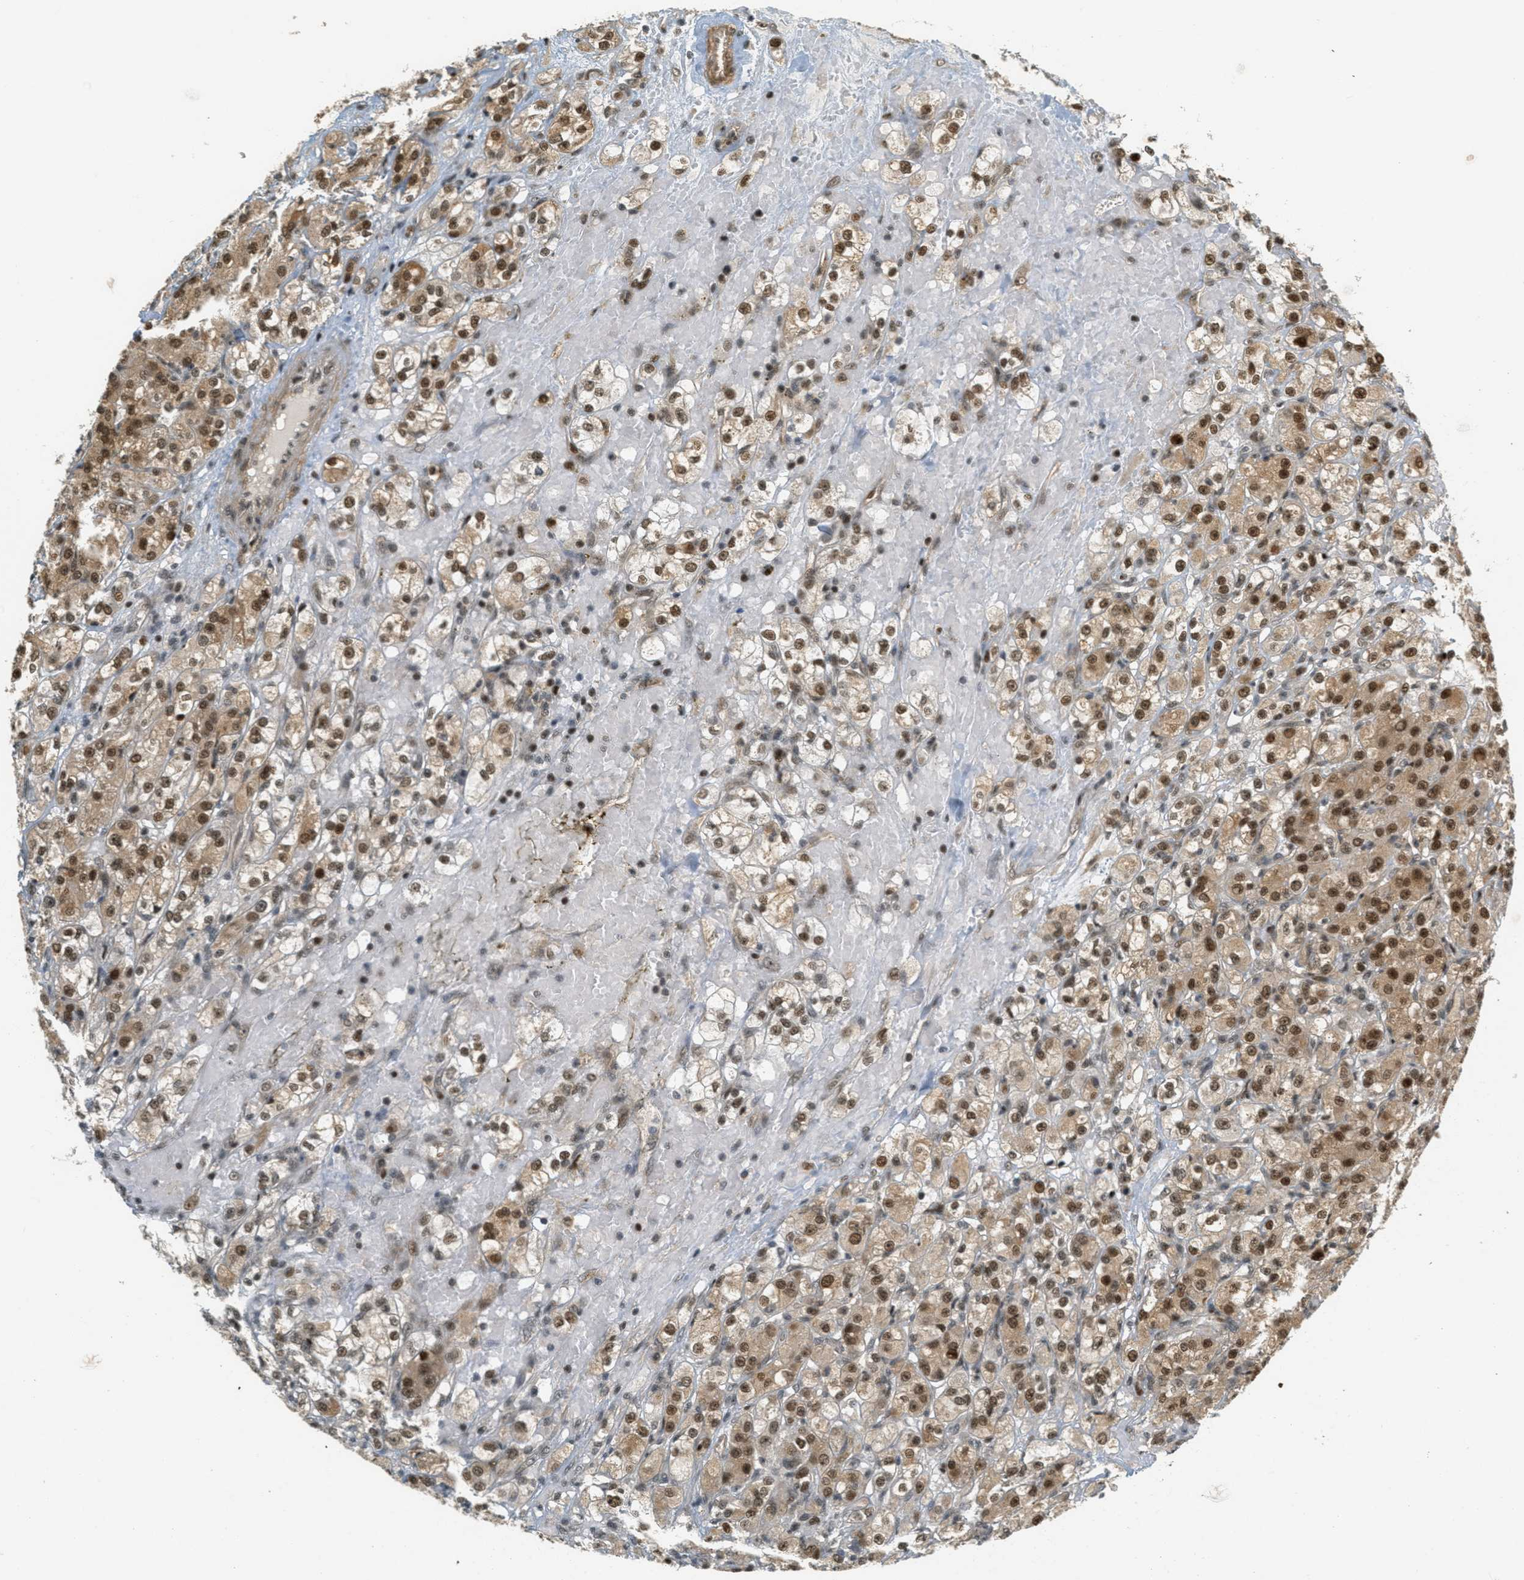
{"staining": {"intensity": "strong", "quantity": ">75%", "location": "cytoplasmic/membranous,nuclear"}, "tissue": "renal cancer", "cell_type": "Tumor cells", "image_type": "cancer", "snomed": [{"axis": "morphology", "description": "Normal tissue, NOS"}, {"axis": "morphology", "description": "Adenocarcinoma, NOS"}, {"axis": "topography", "description": "Kidney"}], "caption": "Immunohistochemistry (IHC) staining of renal cancer (adenocarcinoma), which exhibits high levels of strong cytoplasmic/membranous and nuclear staining in approximately >75% of tumor cells indicating strong cytoplasmic/membranous and nuclear protein expression. The staining was performed using DAB (brown) for protein detection and nuclei were counterstained in hematoxylin (blue).", "gene": "FOXM1", "patient": {"sex": "male", "age": 61}}